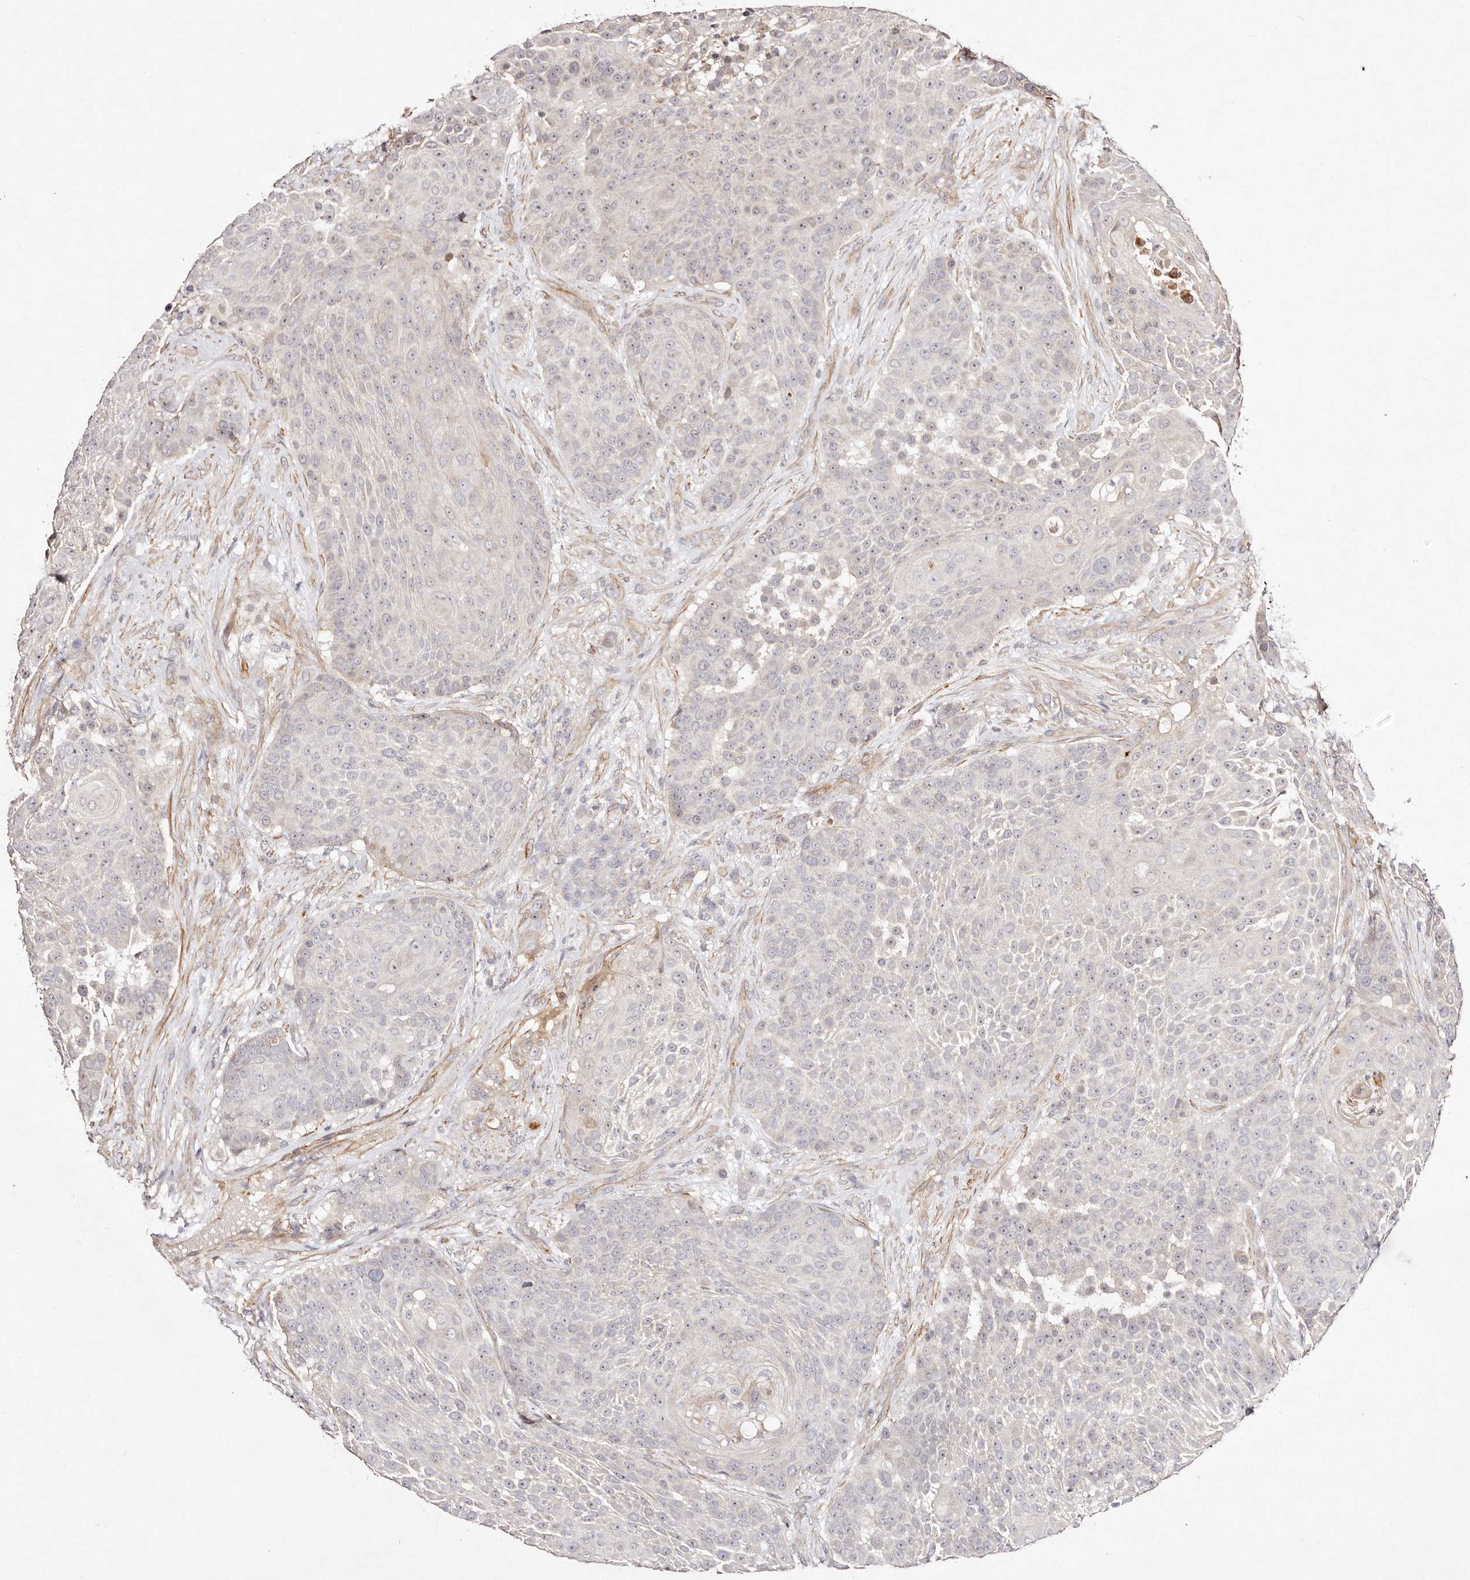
{"staining": {"intensity": "negative", "quantity": "none", "location": "none"}, "tissue": "urothelial cancer", "cell_type": "Tumor cells", "image_type": "cancer", "snomed": [{"axis": "morphology", "description": "Urothelial carcinoma, High grade"}, {"axis": "topography", "description": "Urinary bladder"}], "caption": "Protein analysis of urothelial carcinoma (high-grade) displays no significant staining in tumor cells.", "gene": "MTMR11", "patient": {"sex": "female", "age": 63}}